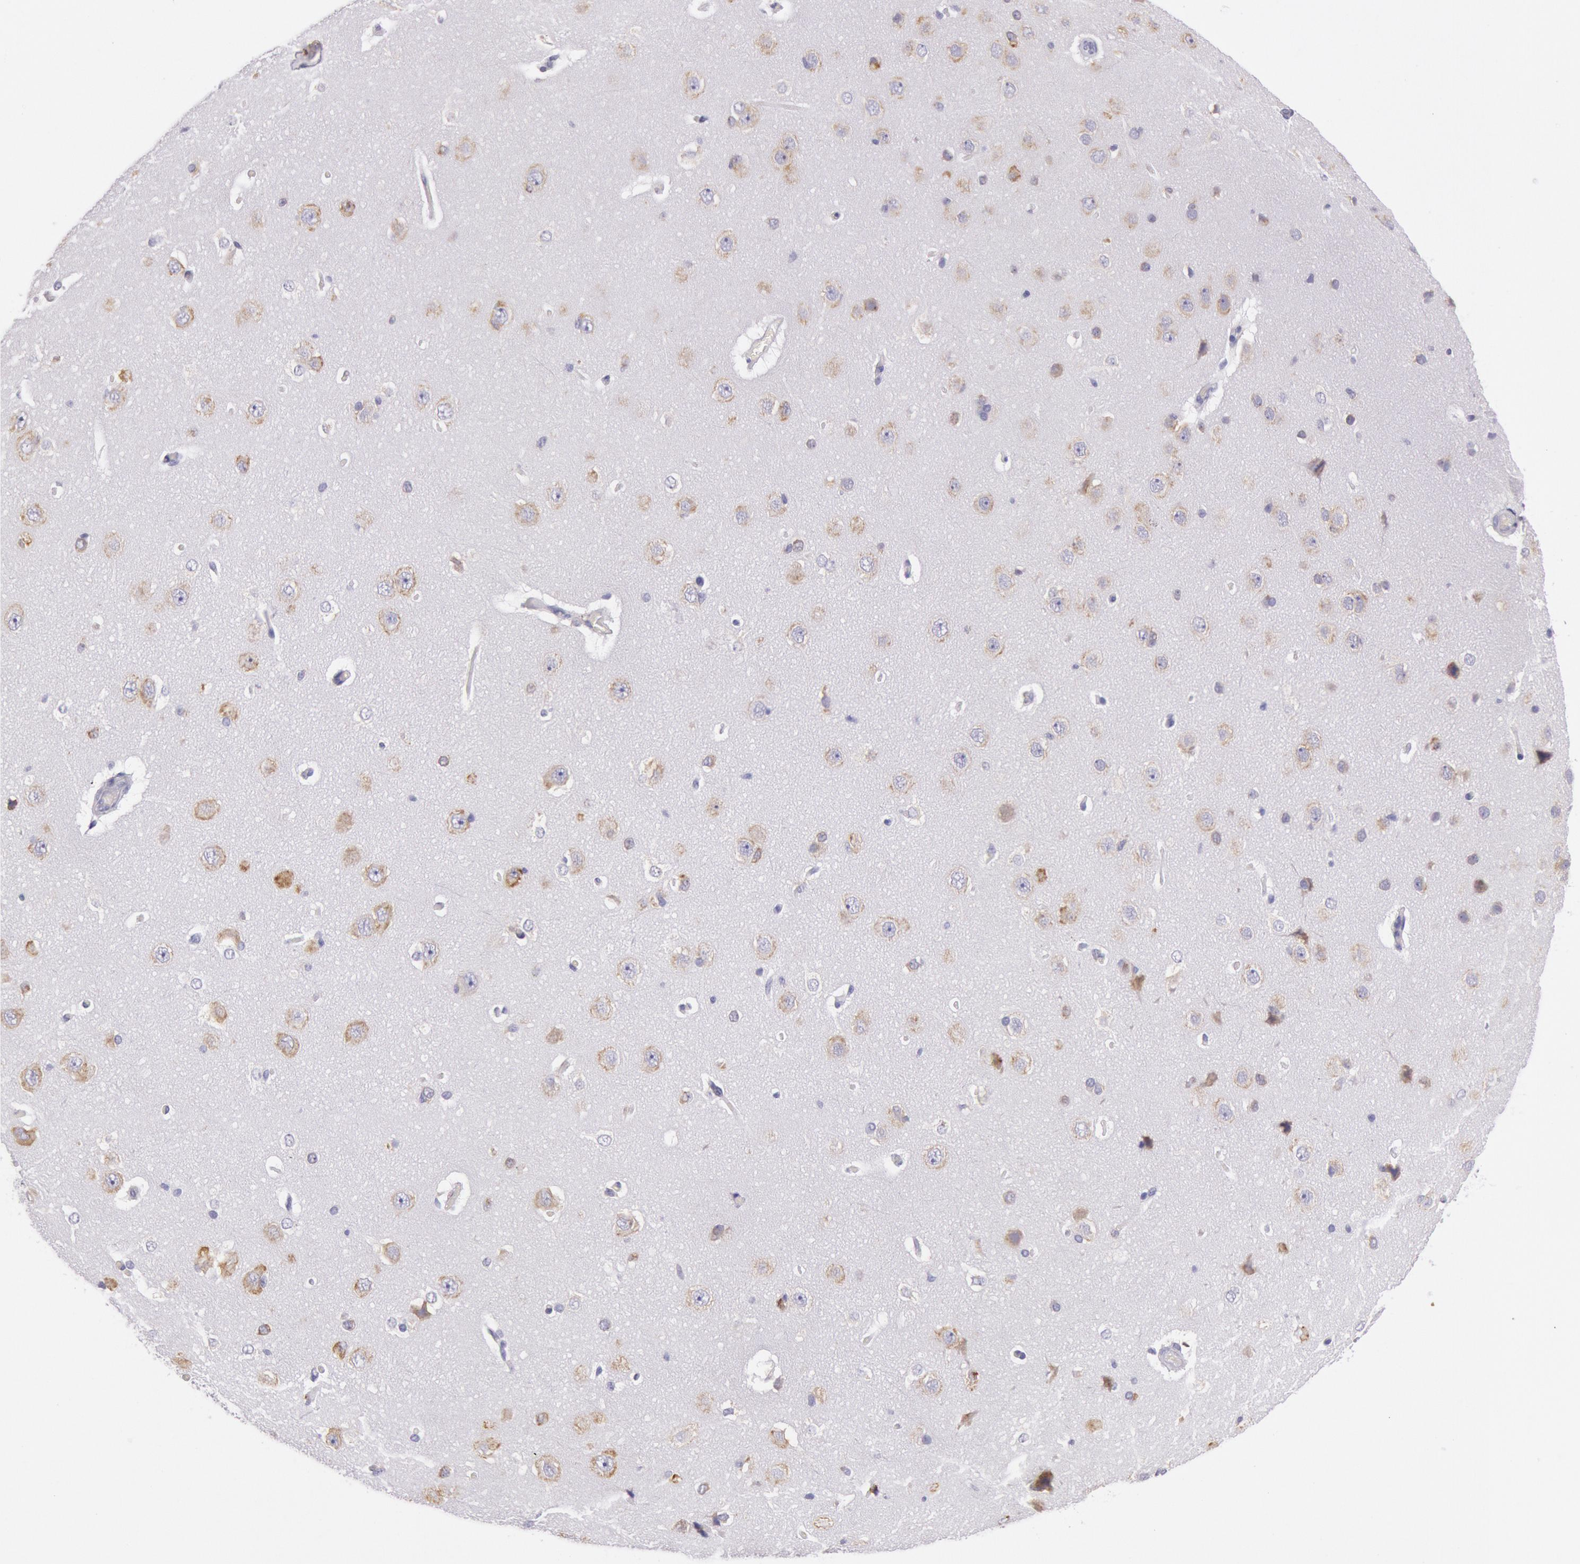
{"staining": {"intensity": "negative", "quantity": "none", "location": "none"}, "tissue": "cerebral cortex", "cell_type": "Endothelial cells", "image_type": "normal", "snomed": [{"axis": "morphology", "description": "Normal tissue, NOS"}, {"axis": "topography", "description": "Cerebral cortex"}], "caption": "This is an immunohistochemistry micrograph of benign human cerebral cortex. There is no expression in endothelial cells.", "gene": "CIDEB", "patient": {"sex": "female", "age": 45}}